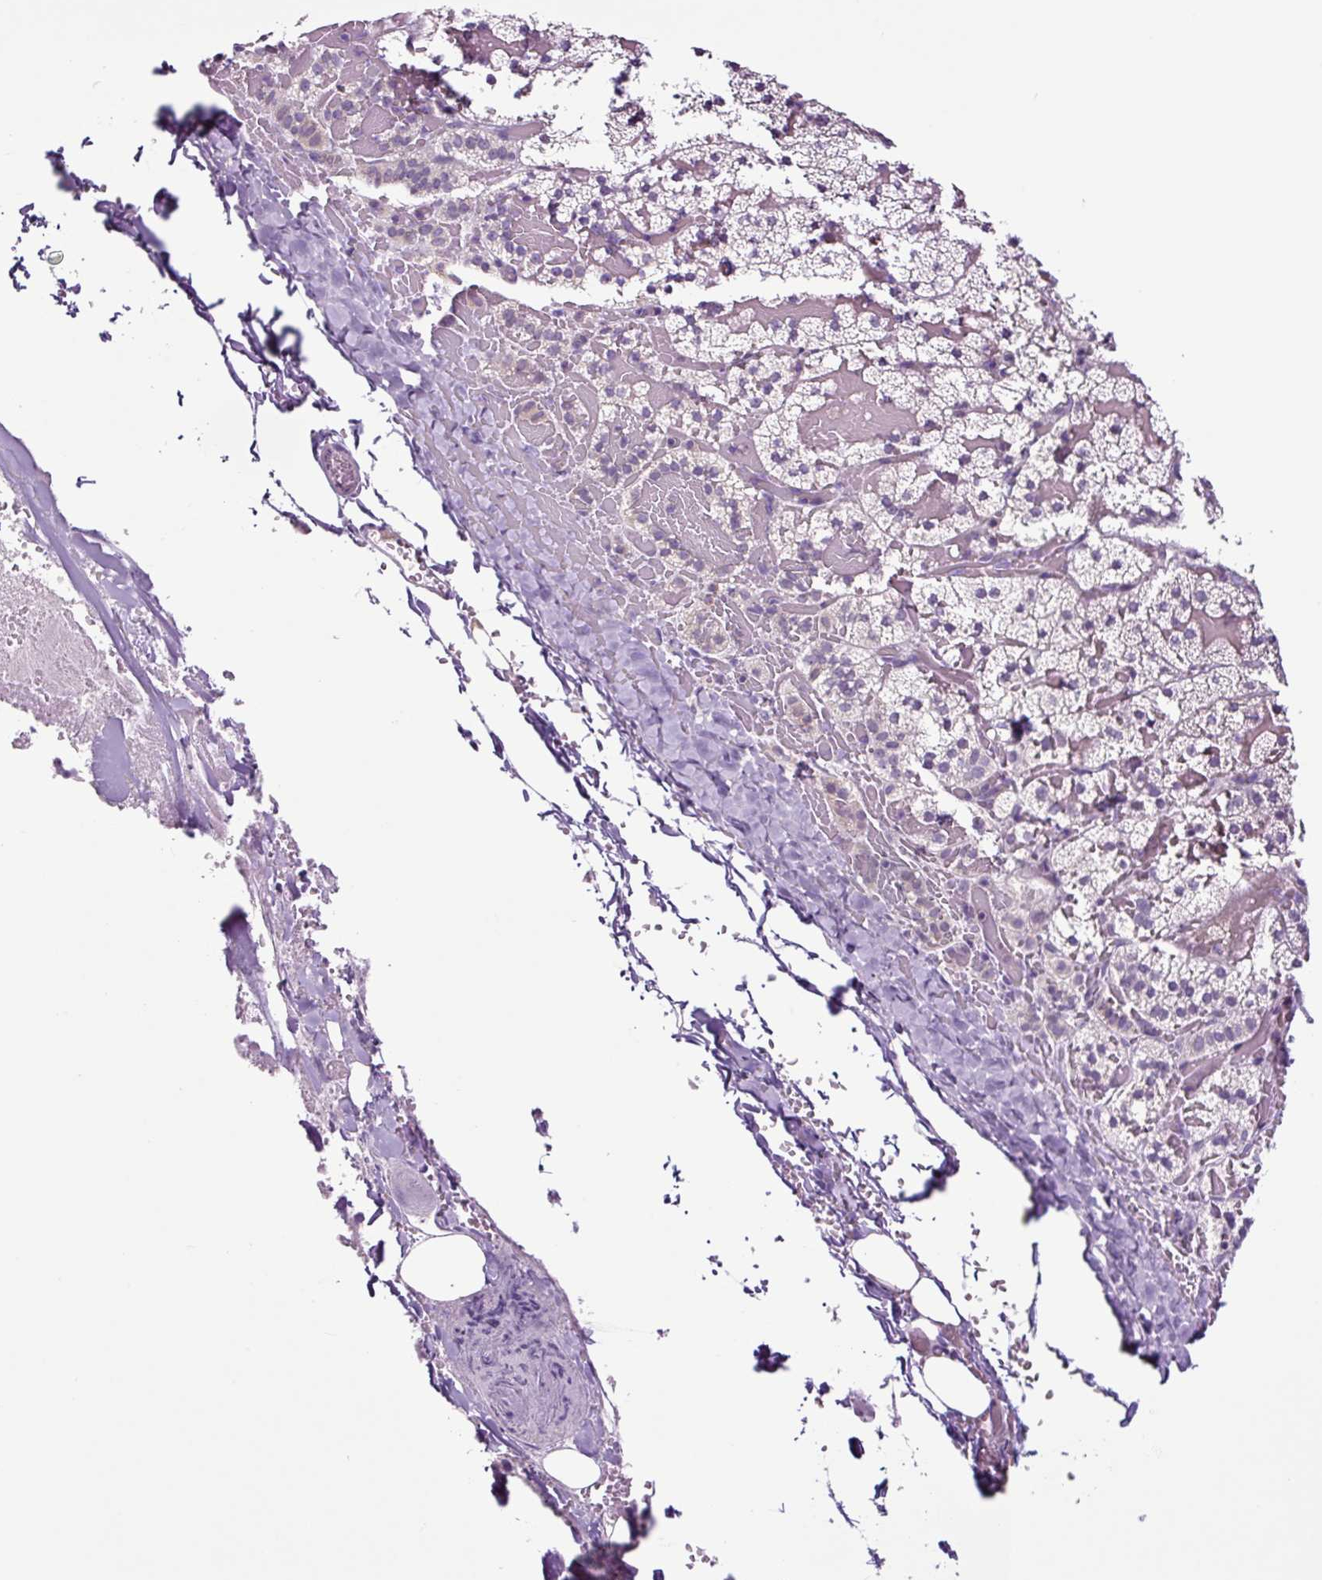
{"staining": {"intensity": "negative", "quantity": "none", "location": "none"}, "tissue": "adrenal gland", "cell_type": "Glandular cells", "image_type": "normal", "snomed": [{"axis": "morphology", "description": "Normal tissue, NOS"}, {"axis": "topography", "description": "Adrenal gland"}], "caption": "DAB immunohistochemical staining of benign human adrenal gland demonstrates no significant expression in glandular cells.", "gene": "NOM1", "patient": {"sex": "male", "age": 53}}